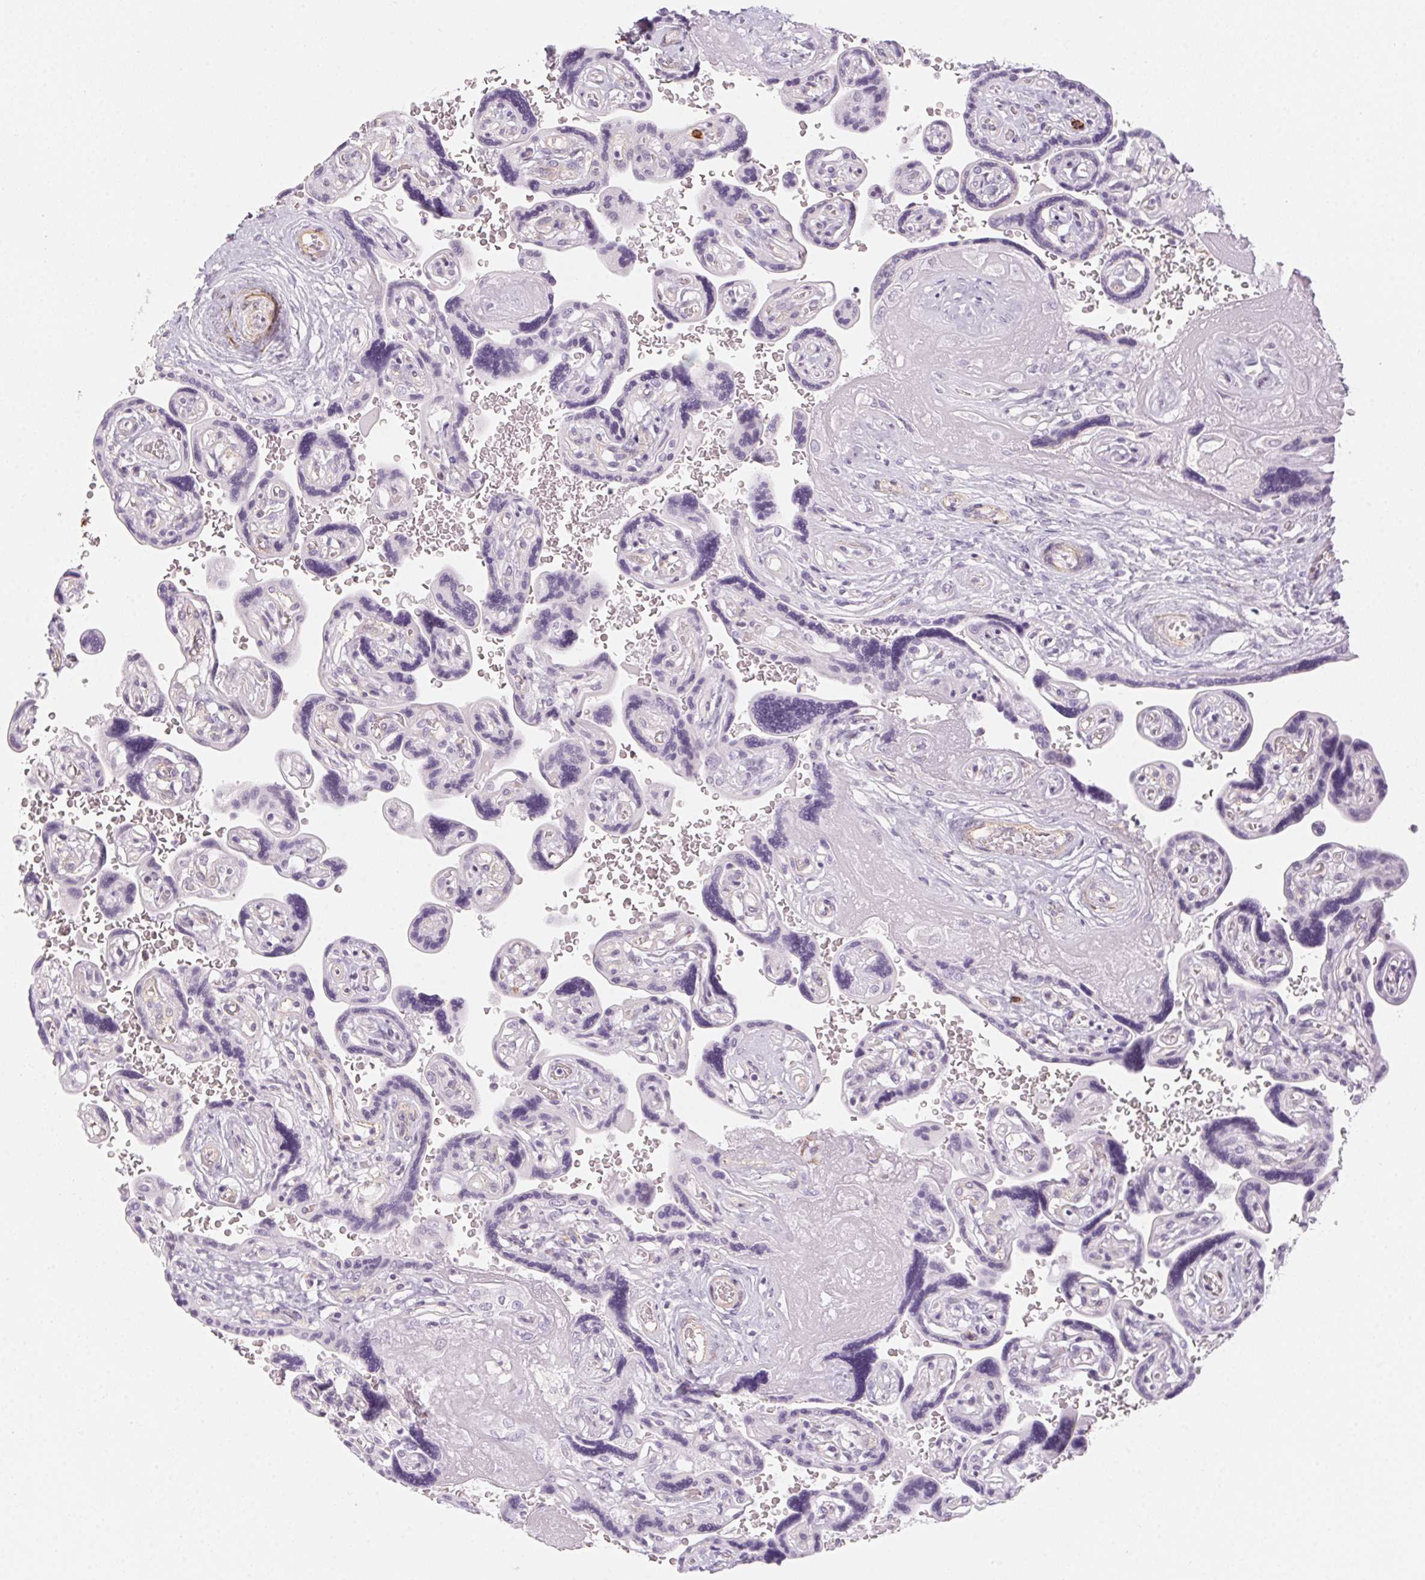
{"staining": {"intensity": "negative", "quantity": "none", "location": "none"}, "tissue": "placenta", "cell_type": "Decidual cells", "image_type": "normal", "snomed": [{"axis": "morphology", "description": "Normal tissue, NOS"}, {"axis": "topography", "description": "Placenta"}], "caption": "IHC histopathology image of unremarkable placenta: placenta stained with DAB (3,3'-diaminobenzidine) demonstrates no significant protein expression in decidual cells.", "gene": "PRPH", "patient": {"sex": "female", "age": 32}}